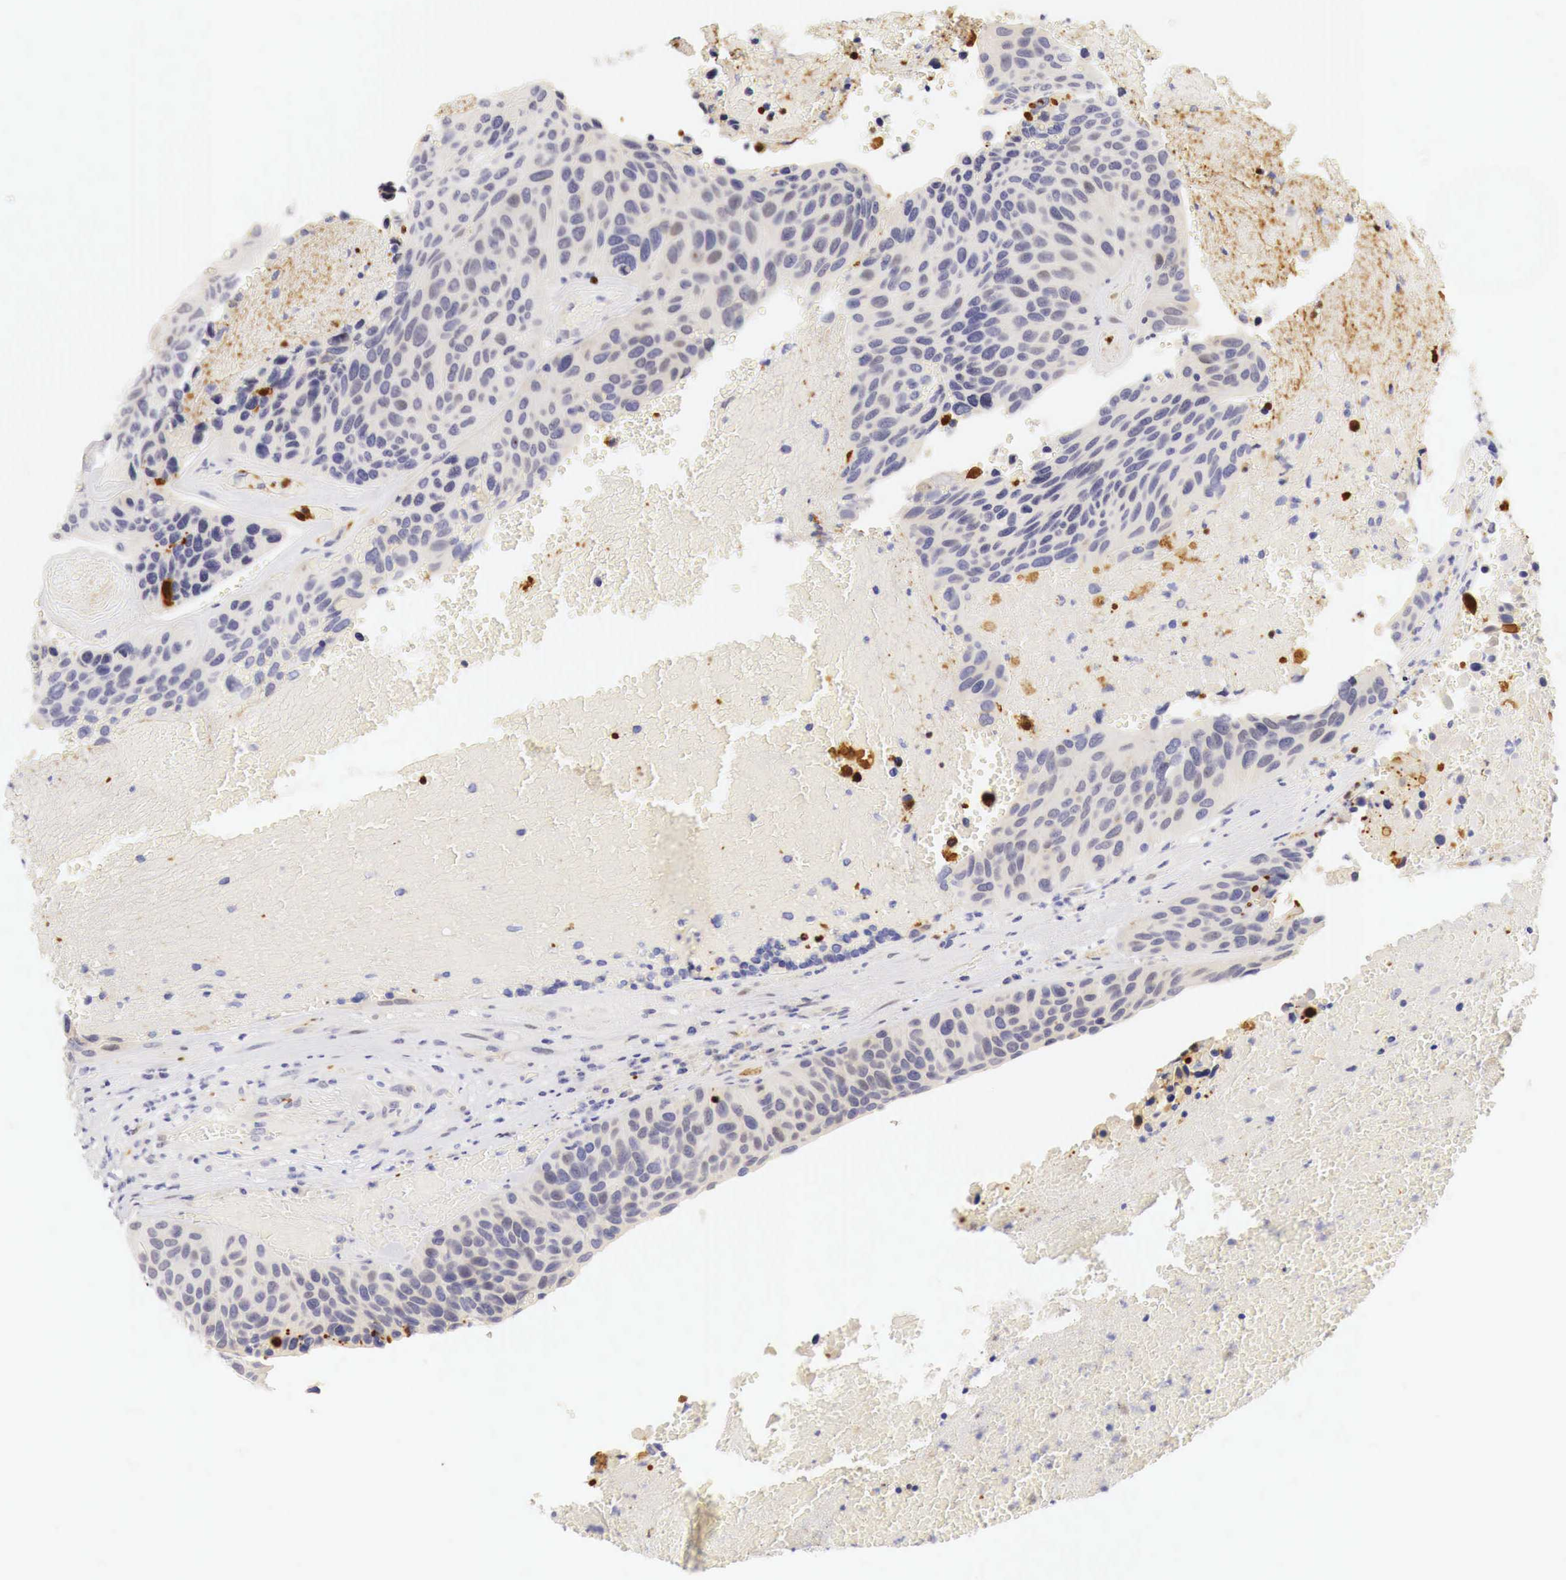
{"staining": {"intensity": "negative", "quantity": "none", "location": "none"}, "tissue": "urothelial cancer", "cell_type": "Tumor cells", "image_type": "cancer", "snomed": [{"axis": "morphology", "description": "Urothelial carcinoma, High grade"}, {"axis": "topography", "description": "Urinary bladder"}], "caption": "There is no significant positivity in tumor cells of high-grade urothelial carcinoma. Nuclei are stained in blue.", "gene": "CASP3", "patient": {"sex": "male", "age": 66}}